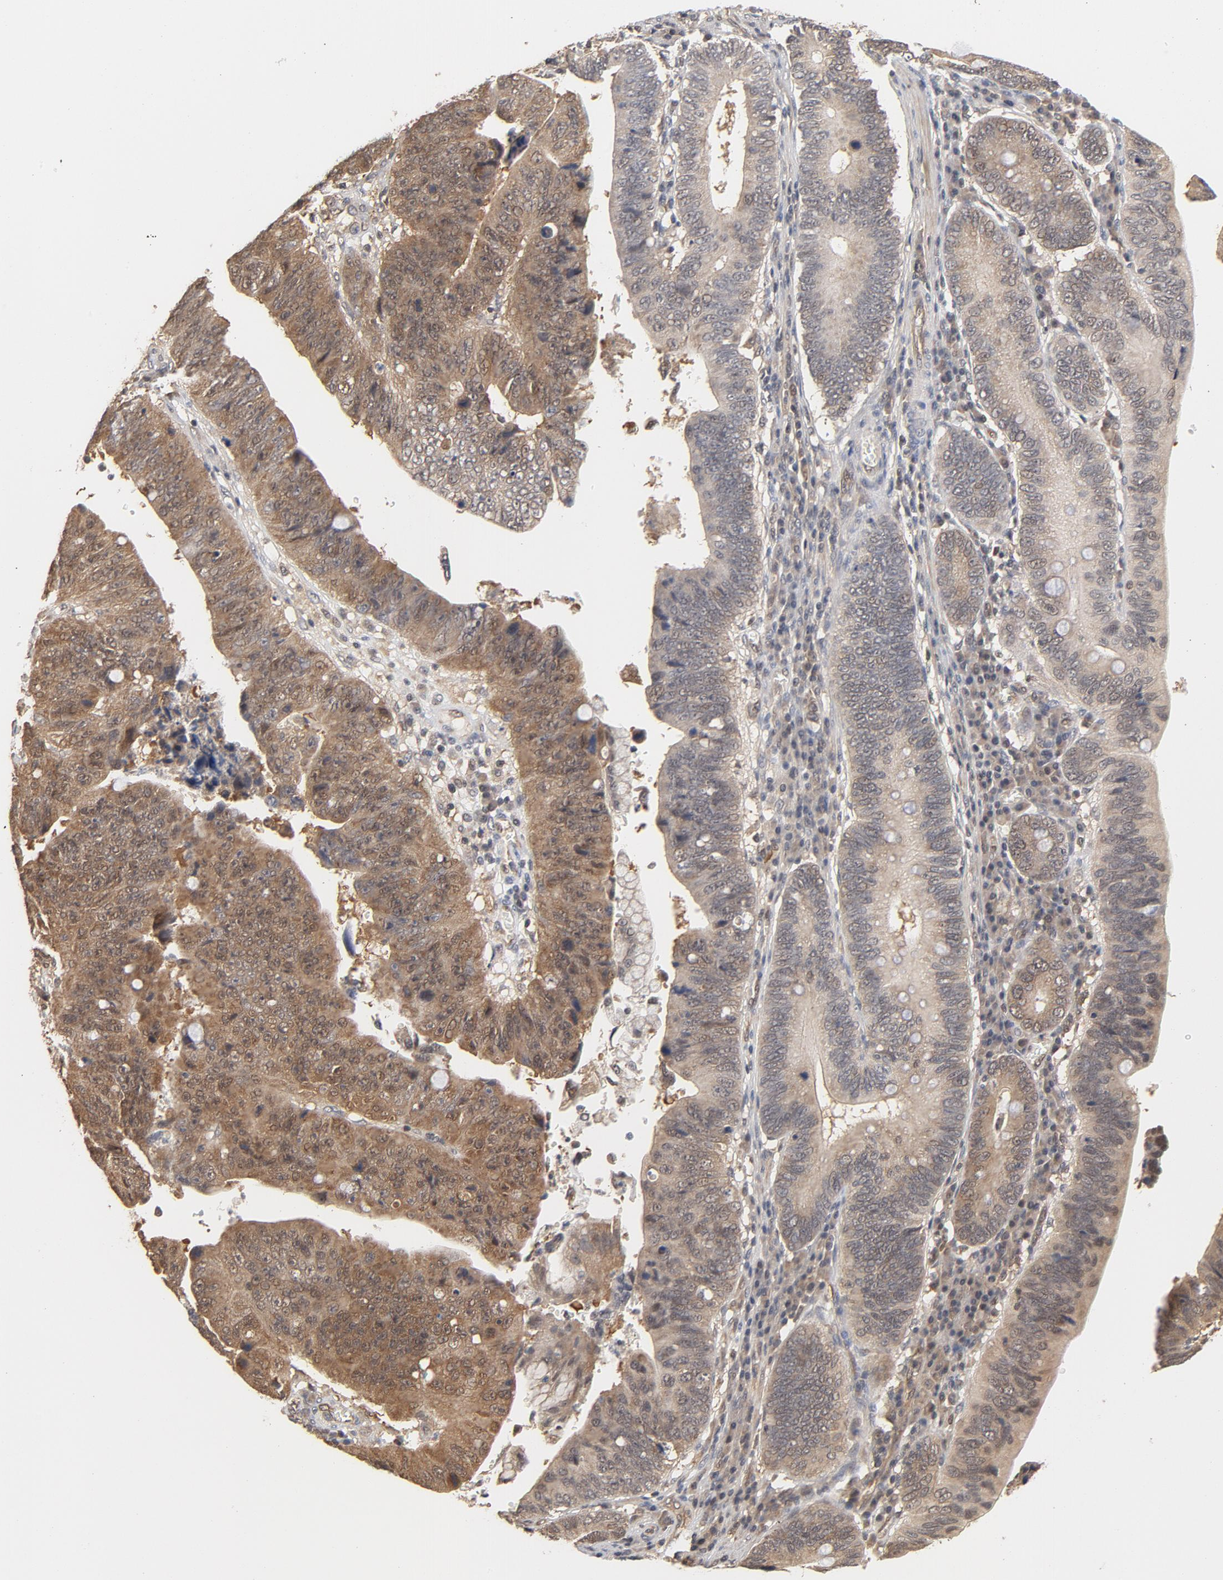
{"staining": {"intensity": "moderate", "quantity": ">75%", "location": "cytoplasmic/membranous"}, "tissue": "stomach cancer", "cell_type": "Tumor cells", "image_type": "cancer", "snomed": [{"axis": "morphology", "description": "Adenocarcinoma, NOS"}, {"axis": "topography", "description": "Stomach"}], "caption": "DAB (3,3'-diaminobenzidine) immunohistochemical staining of human adenocarcinoma (stomach) shows moderate cytoplasmic/membranous protein staining in approximately >75% of tumor cells. (brown staining indicates protein expression, while blue staining denotes nuclei).", "gene": "CDC37", "patient": {"sex": "male", "age": 59}}